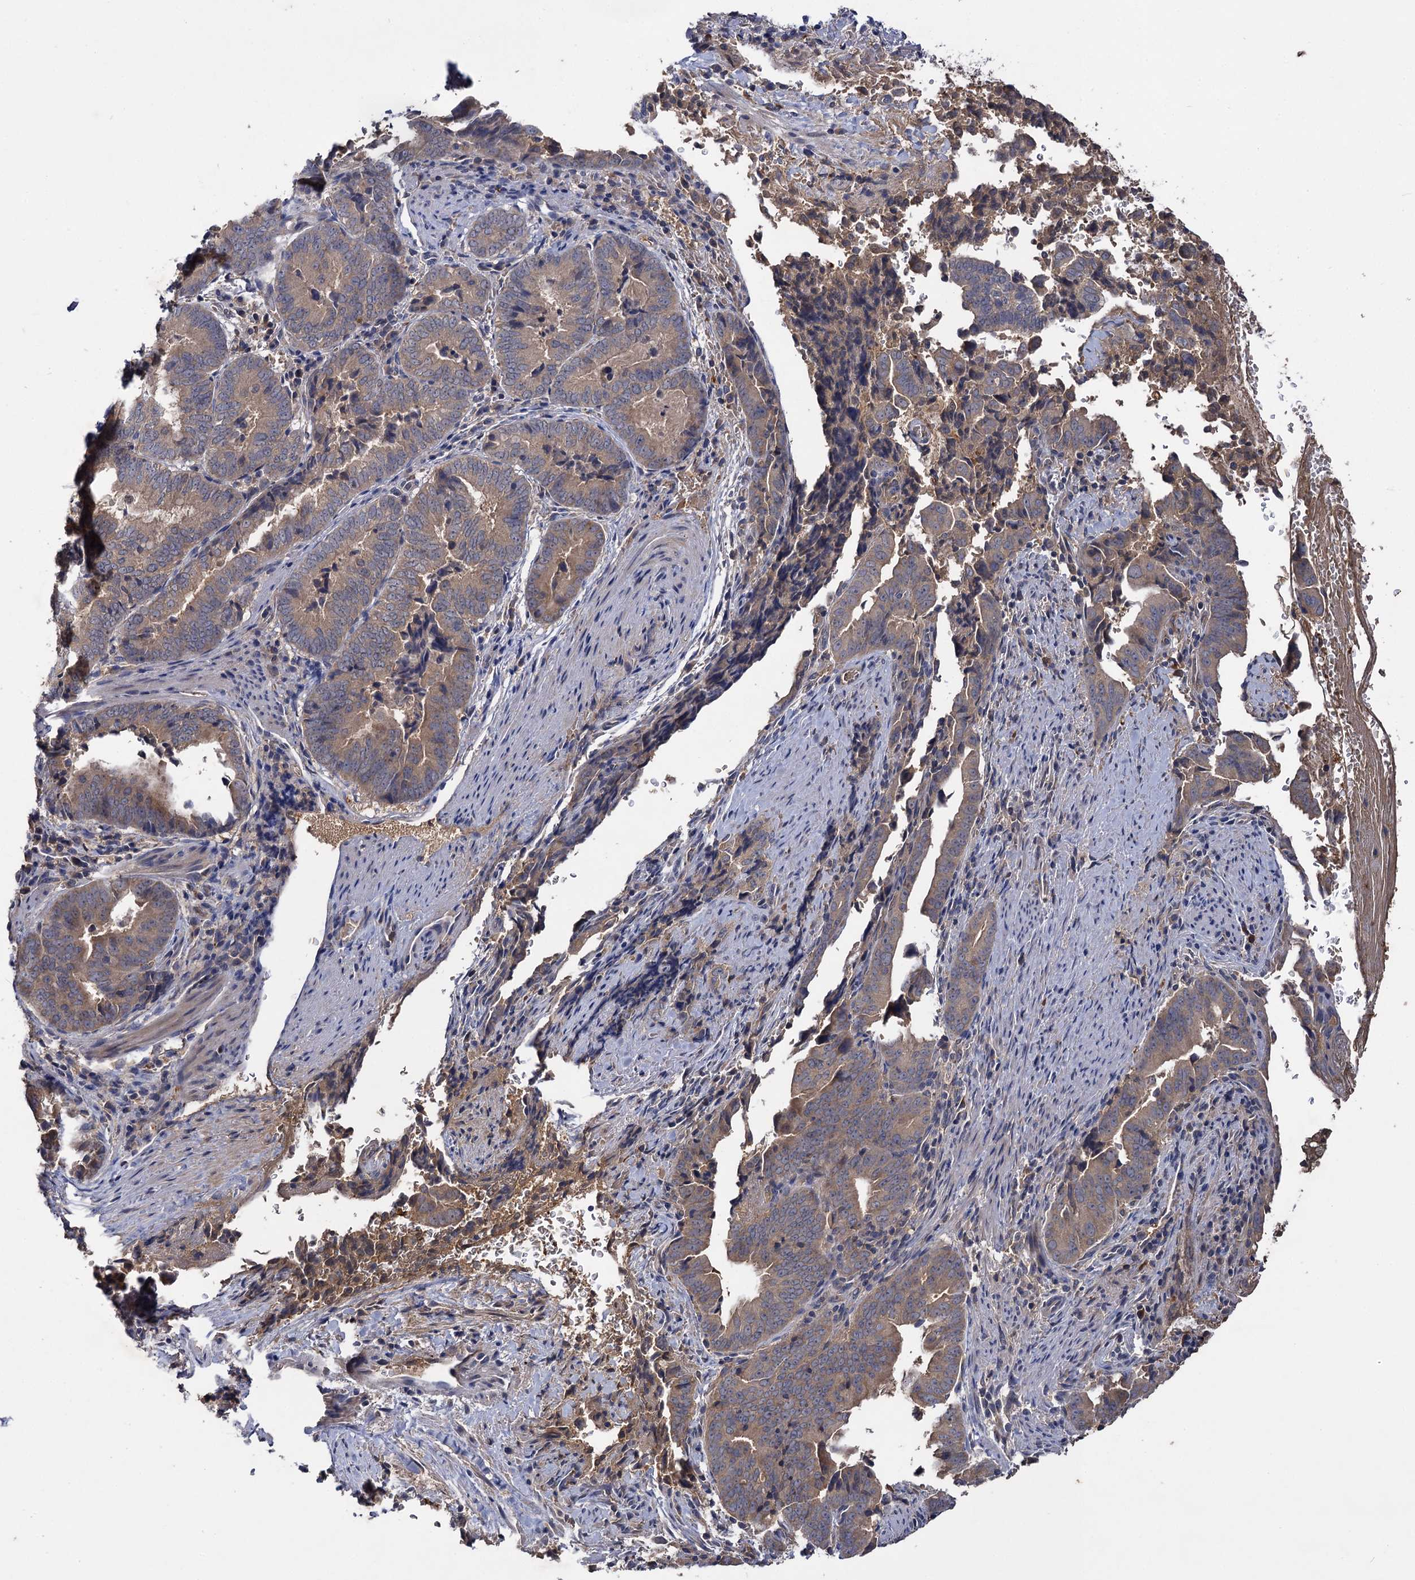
{"staining": {"intensity": "weak", "quantity": ">75%", "location": "cytoplasmic/membranous"}, "tissue": "pancreatic cancer", "cell_type": "Tumor cells", "image_type": "cancer", "snomed": [{"axis": "morphology", "description": "Adenocarcinoma, NOS"}, {"axis": "topography", "description": "Pancreas"}], "caption": "Immunohistochemical staining of human pancreatic cancer (adenocarcinoma) demonstrates weak cytoplasmic/membranous protein positivity in approximately >75% of tumor cells.", "gene": "USP50", "patient": {"sex": "female", "age": 63}}